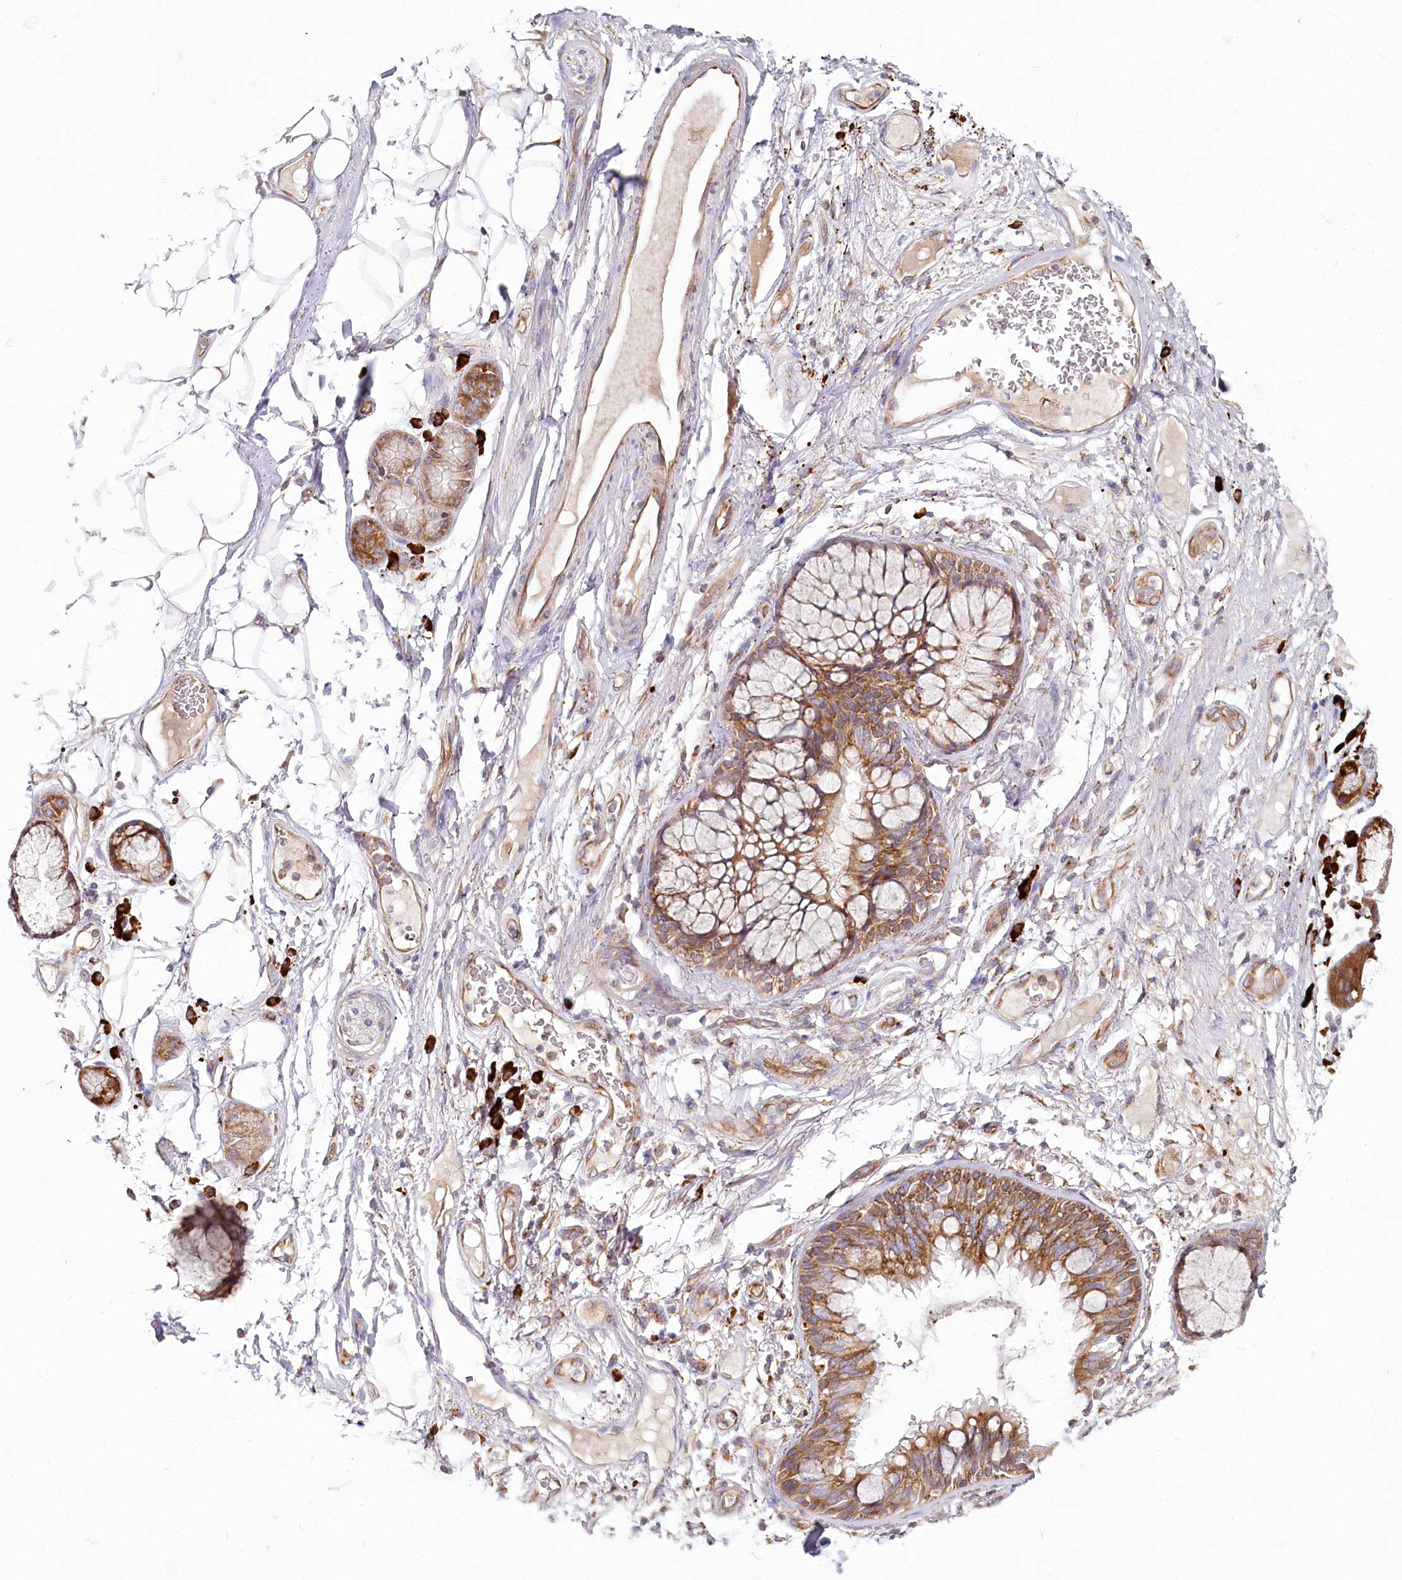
{"staining": {"intensity": "moderate", "quantity": "<25%", "location": "cytoplasmic/membranous"}, "tissue": "adipose tissue", "cell_type": "Adipocytes", "image_type": "normal", "snomed": [{"axis": "morphology", "description": "Normal tissue, NOS"}, {"axis": "topography", "description": "Bronchus"}], "caption": "This is an image of IHC staining of unremarkable adipose tissue, which shows moderate positivity in the cytoplasmic/membranous of adipocytes.", "gene": "POGLUT1", "patient": {"sex": "male", "age": 66}}